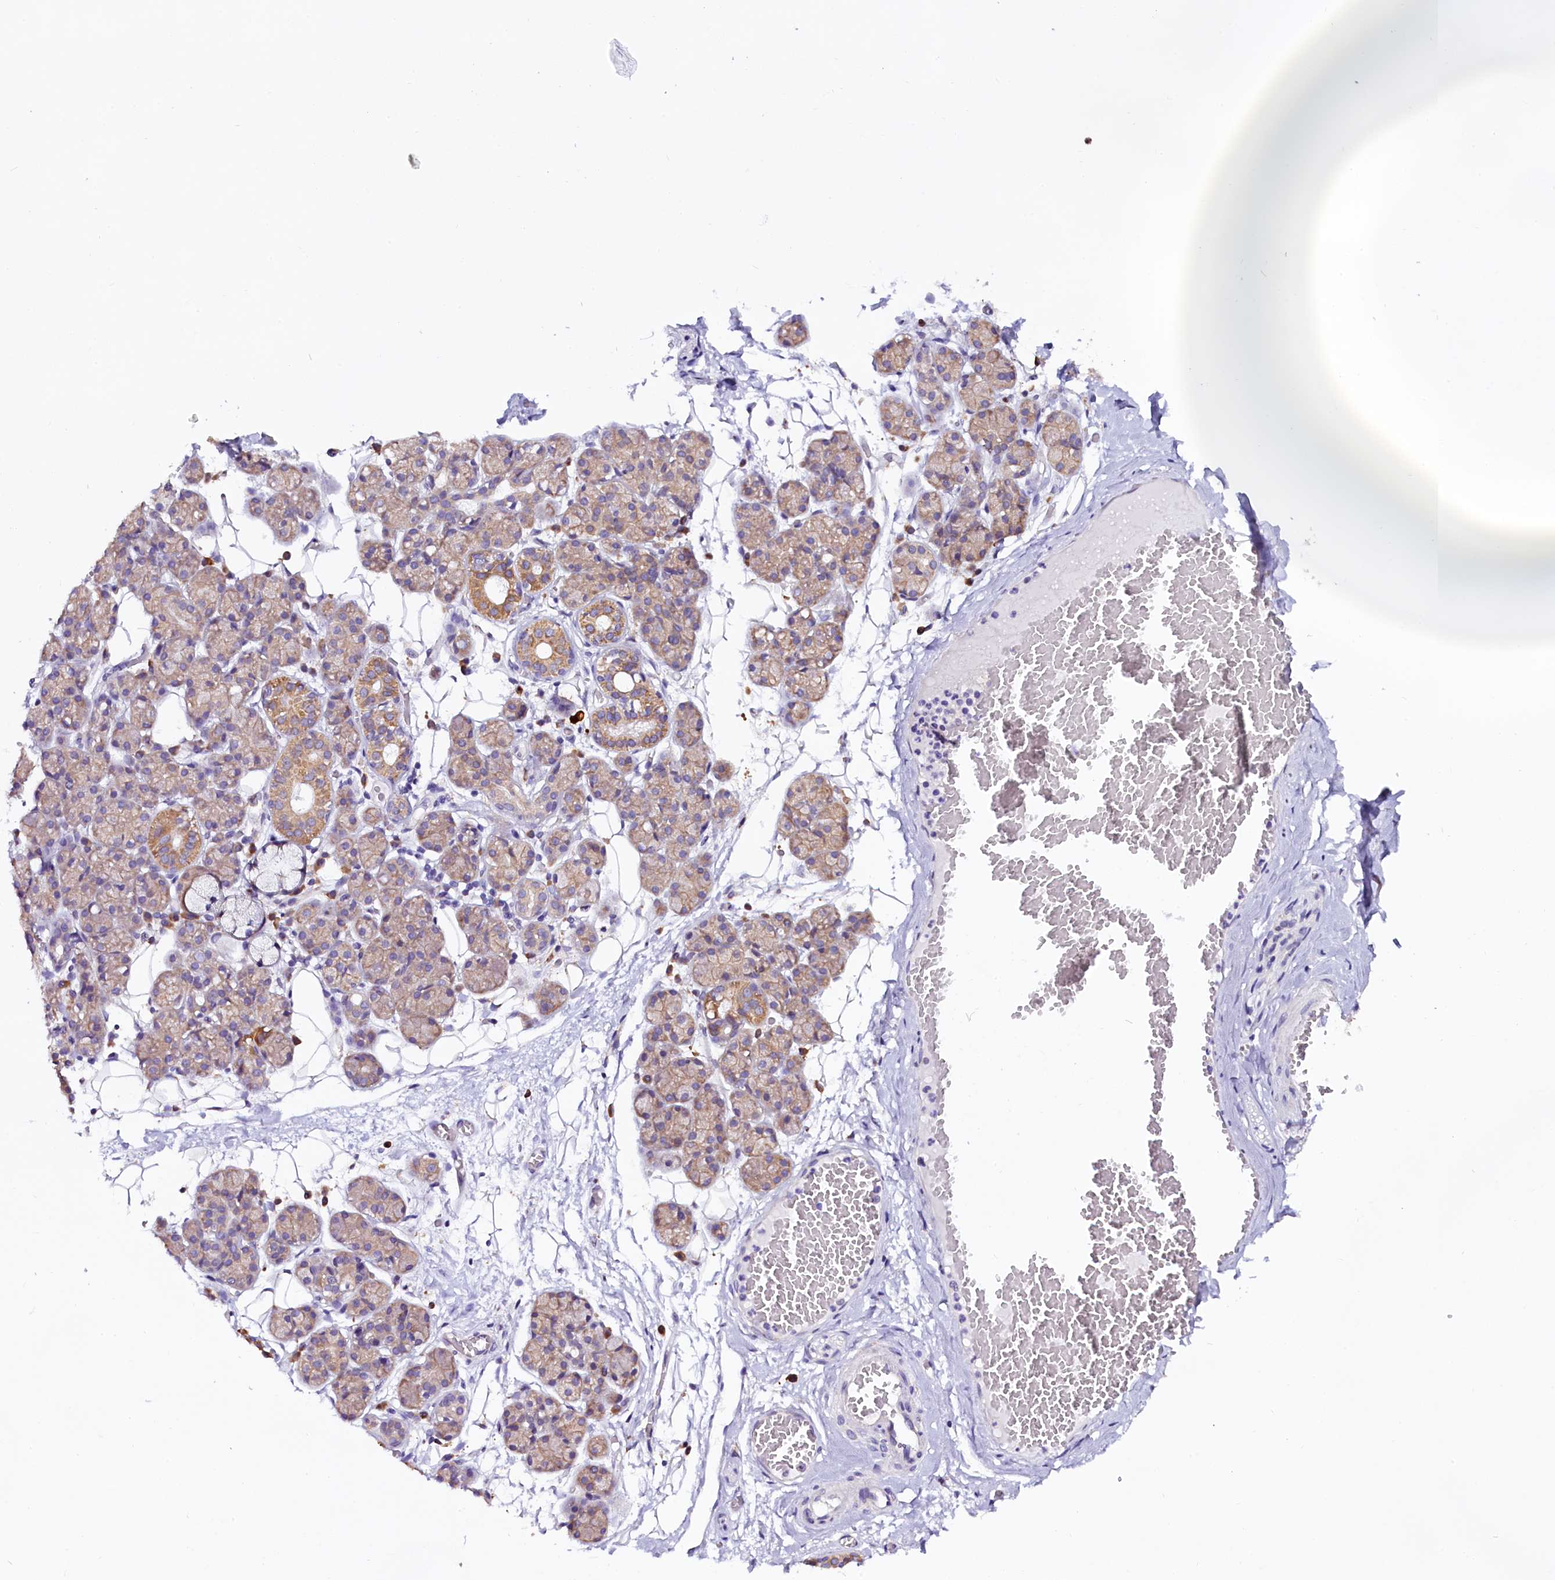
{"staining": {"intensity": "moderate", "quantity": "<25%", "location": "cytoplasmic/membranous"}, "tissue": "salivary gland", "cell_type": "Glandular cells", "image_type": "normal", "snomed": [{"axis": "morphology", "description": "Normal tissue, NOS"}, {"axis": "topography", "description": "Salivary gland"}], "caption": "Benign salivary gland reveals moderate cytoplasmic/membranous positivity in approximately <25% of glandular cells, visualized by immunohistochemistry. Nuclei are stained in blue.", "gene": "UACA", "patient": {"sex": "male", "age": 63}}